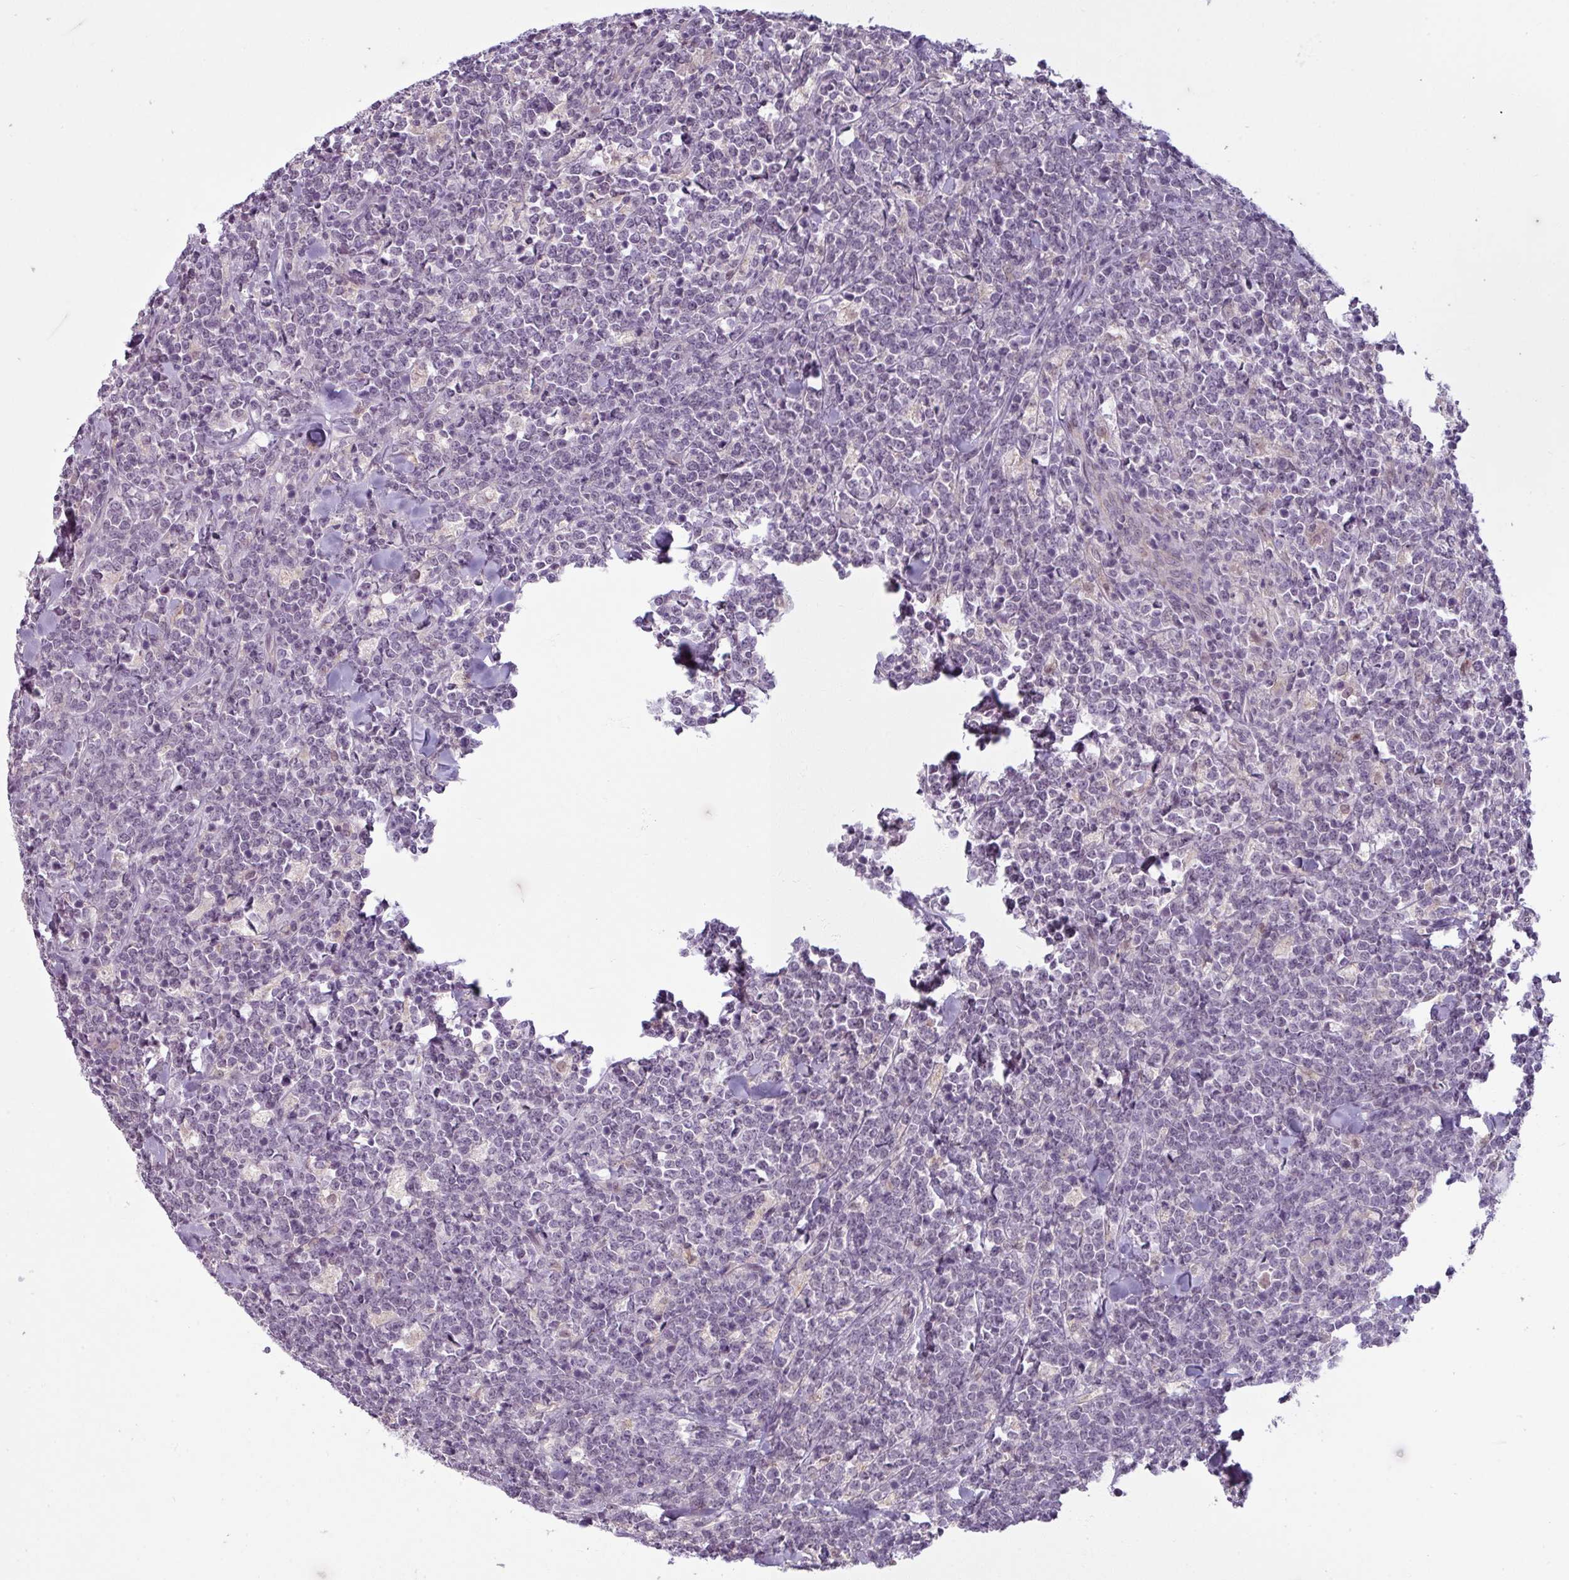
{"staining": {"intensity": "negative", "quantity": "none", "location": "none"}, "tissue": "lymphoma", "cell_type": "Tumor cells", "image_type": "cancer", "snomed": [{"axis": "morphology", "description": "Malignant lymphoma, non-Hodgkin's type, High grade"}, {"axis": "topography", "description": "Small intestine"}, {"axis": "topography", "description": "Colon"}], "caption": "Protein analysis of high-grade malignant lymphoma, non-Hodgkin's type reveals no significant staining in tumor cells.", "gene": "UVSSA", "patient": {"sex": "male", "age": 8}}